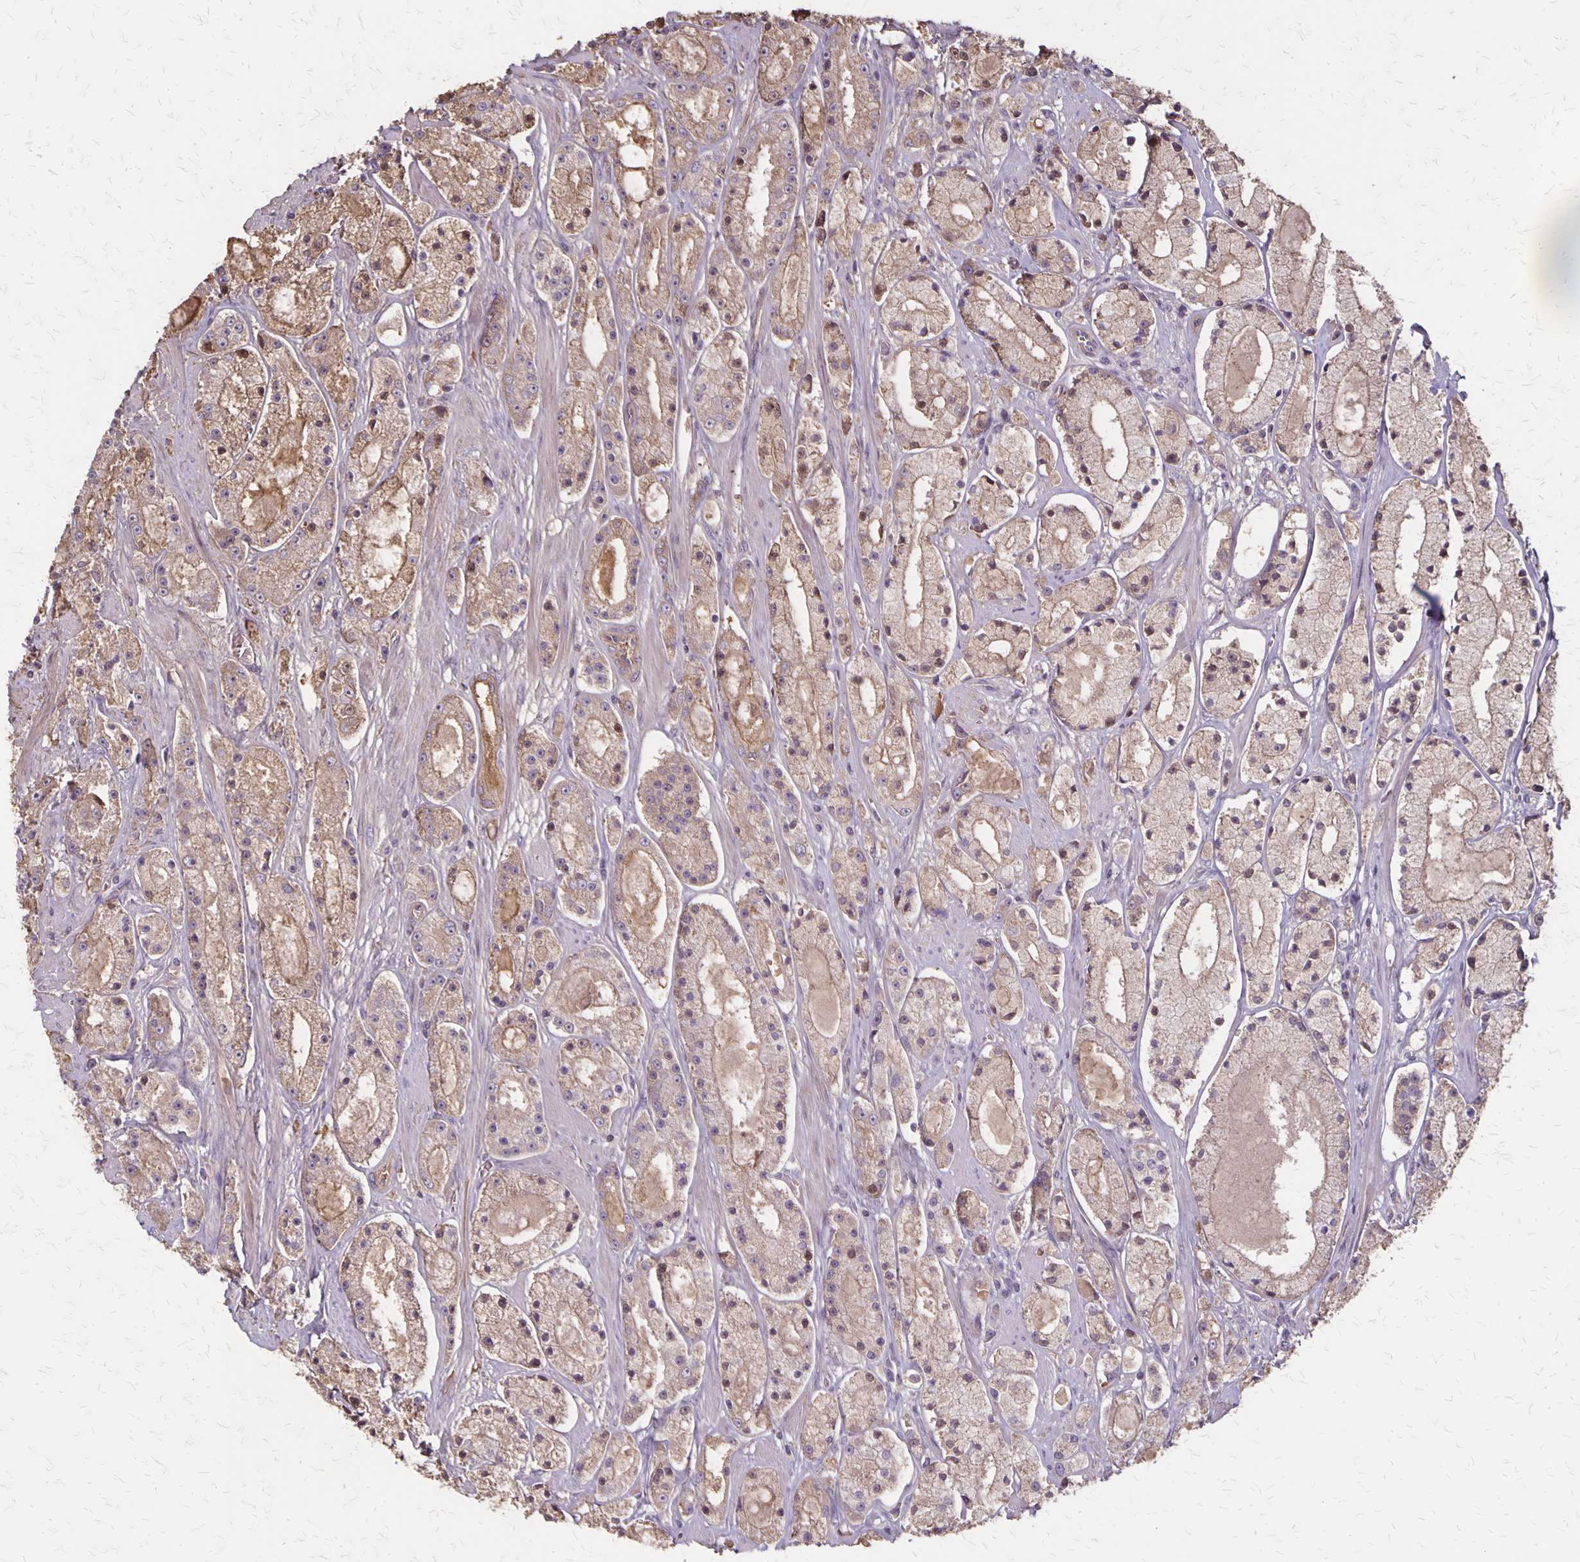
{"staining": {"intensity": "weak", "quantity": ">75%", "location": "cytoplasmic/membranous"}, "tissue": "prostate cancer", "cell_type": "Tumor cells", "image_type": "cancer", "snomed": [{"axis": "morphology", "description": "Adenocarcinoma, High grade"}, {"axis": "topography", "description": "Prostate"}], "caption": "Approximately >75% of tumor cells in human prostate high-grade adenocarcinoma demonstrate weak cytoplasmic/membranous protein expression as visualized by brown immunohistochemical staining.", "gene": "PROM2", "patient": {"sex": "male", "age": 67}}